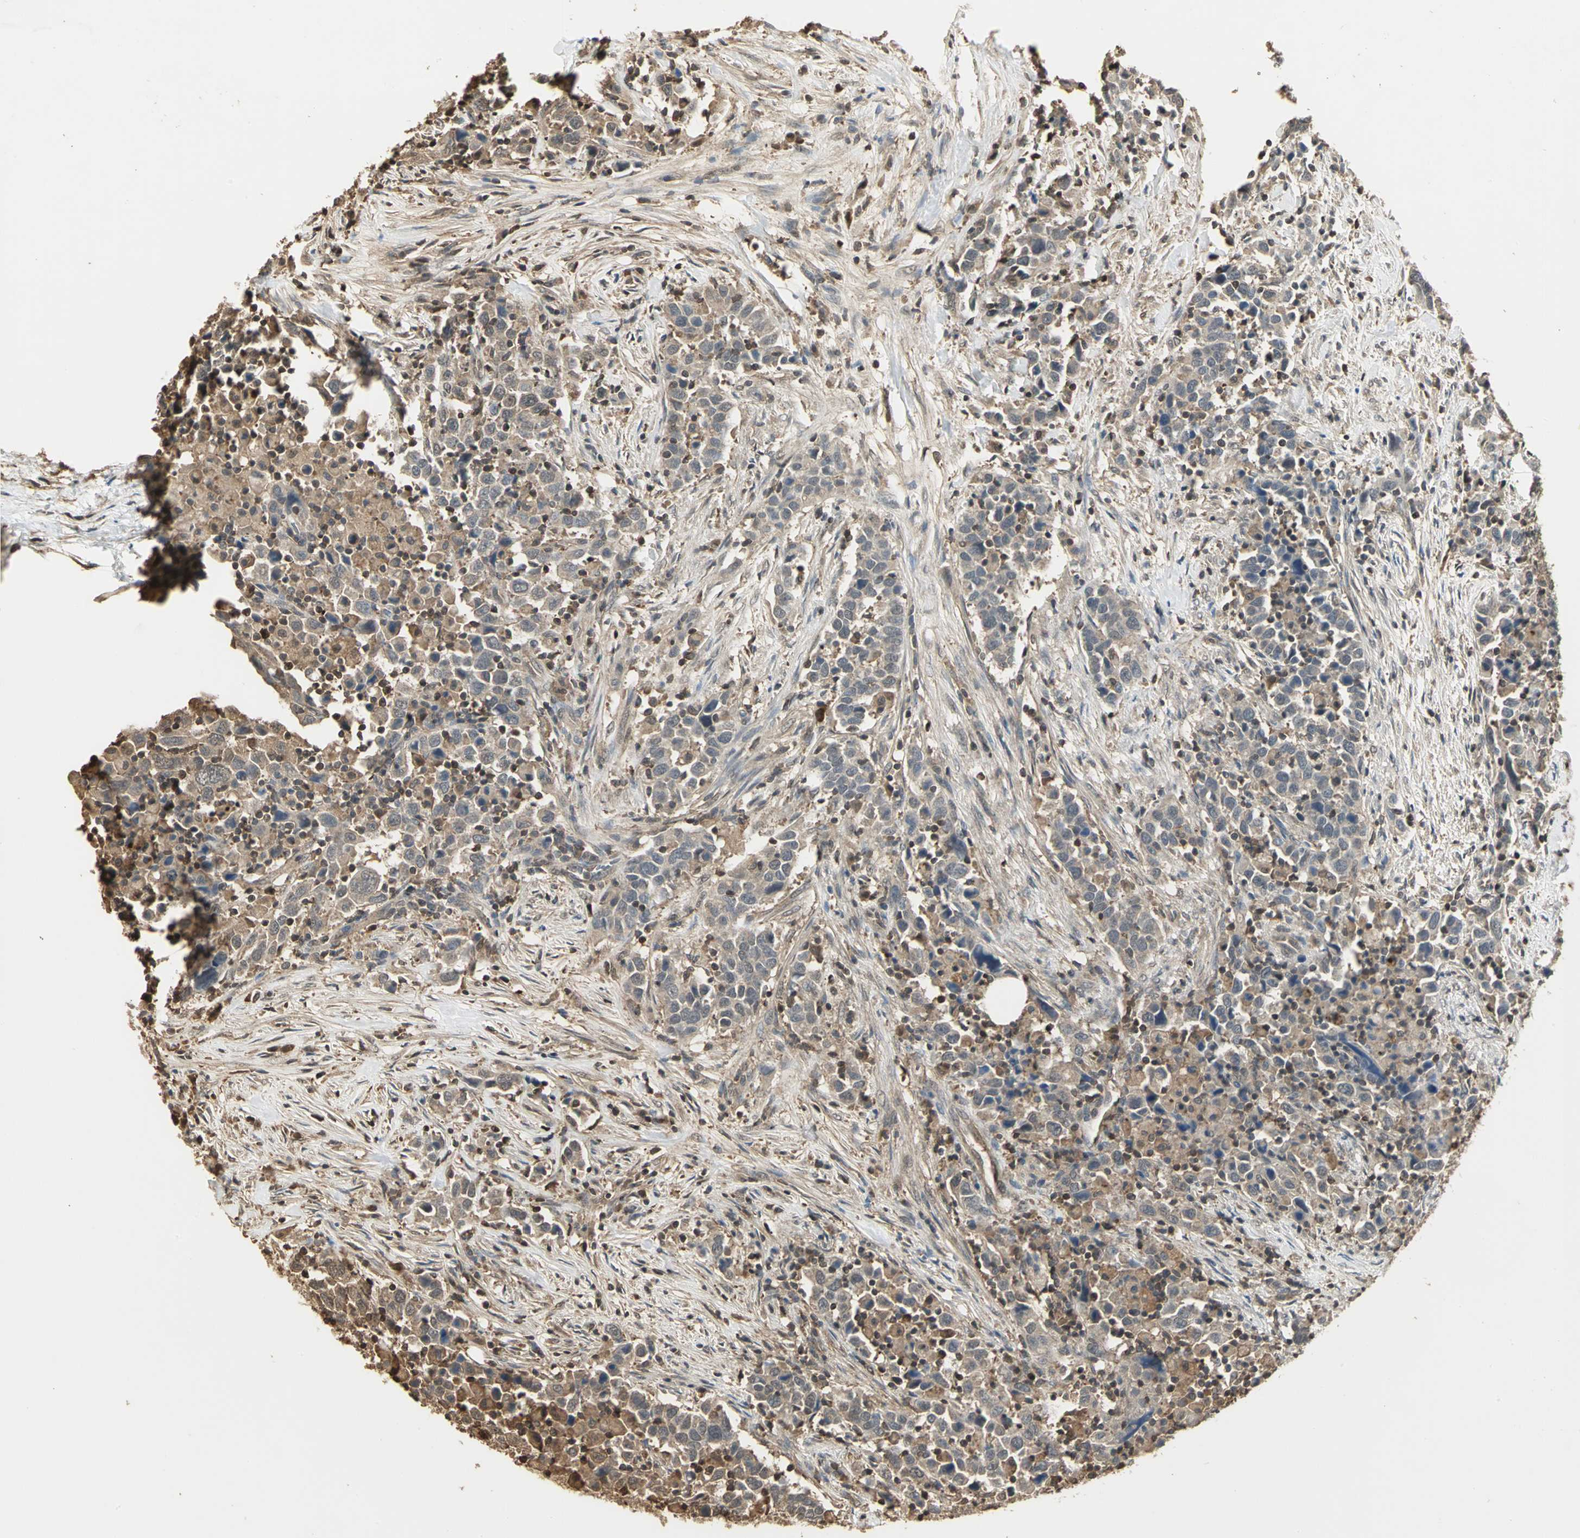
{"staining": {"intensity": "weak", "quantity": ">75%", "location": "cytoplasmic/membranous"}, "tissue": "urothelial cancer", "cell_type": "Tumor cells", "image_type": "cancer", "snomed": [{"axis": "morphology", "description": "Urothelial carcinoma, High grade"}, {"axis": "topography", "description": "Urinary bladder"}], "caption": "Urothelial cancer was stained to show a protein in brown. There is low levels of weak cytoplasmic/membranous positivity in about >75% of tumor cells.", "gene": "PARK7", "patient": {"sex": "male", "age": 61}}